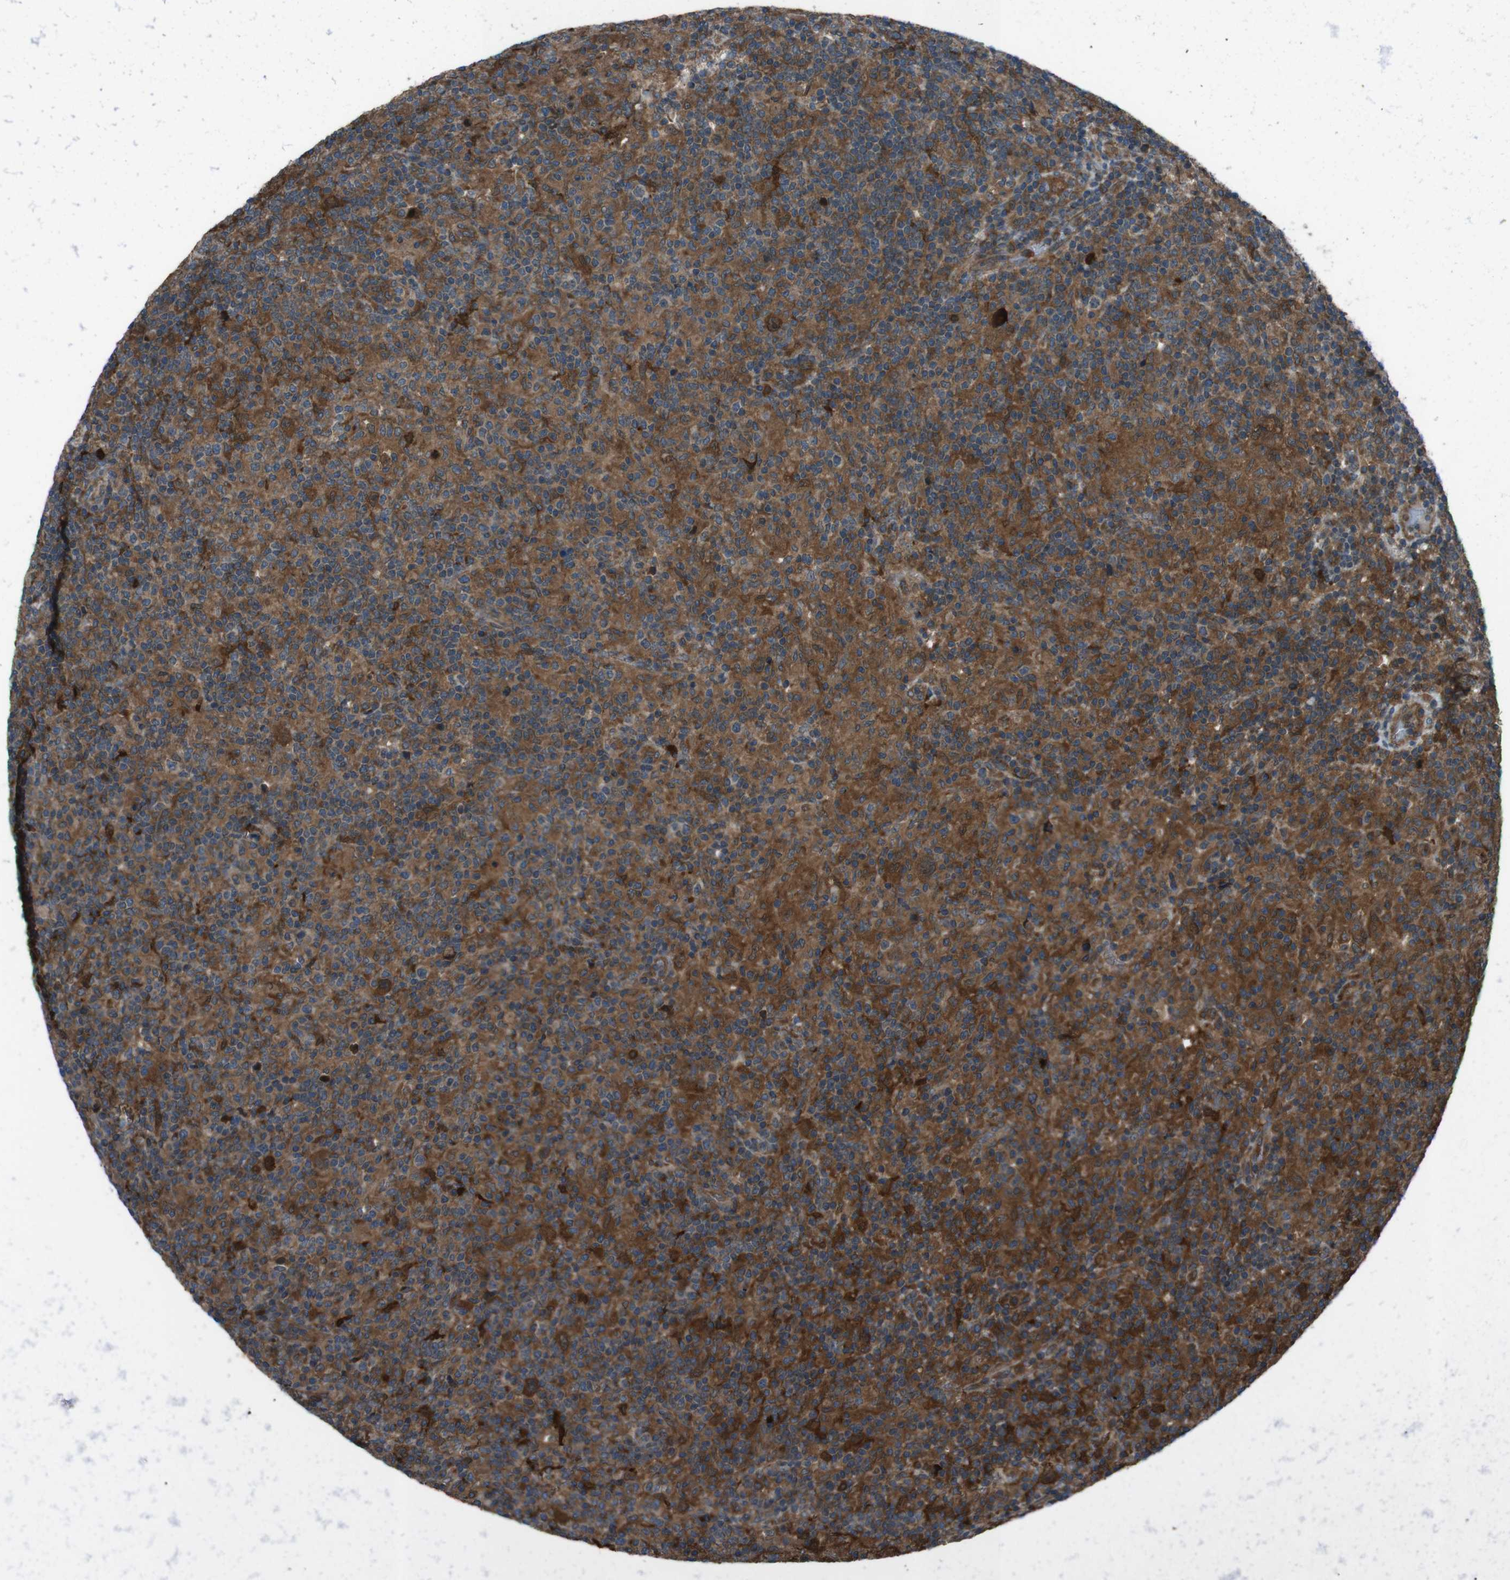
{"staining": {"intensity": "weak", "quantity": ">75%", "location": "cytoplasmic/membranous"}, "tissue": "lymphoma", "cell_type": "Tumor cells", "image_type": "cancer", "snomed": [{"axis": "morphology", "description": "Hodgkin's disease, NOS"}, {"axis": "topography", "description": "Lymph node"}], "caption": "Brown immunohistochemical staining in human lymphoma displays weak cytoplasmic/membranous staining in about >75% of tumor cells.", "gene": "SLC27A4", "patient": {"sex": "male", "age": 70}}